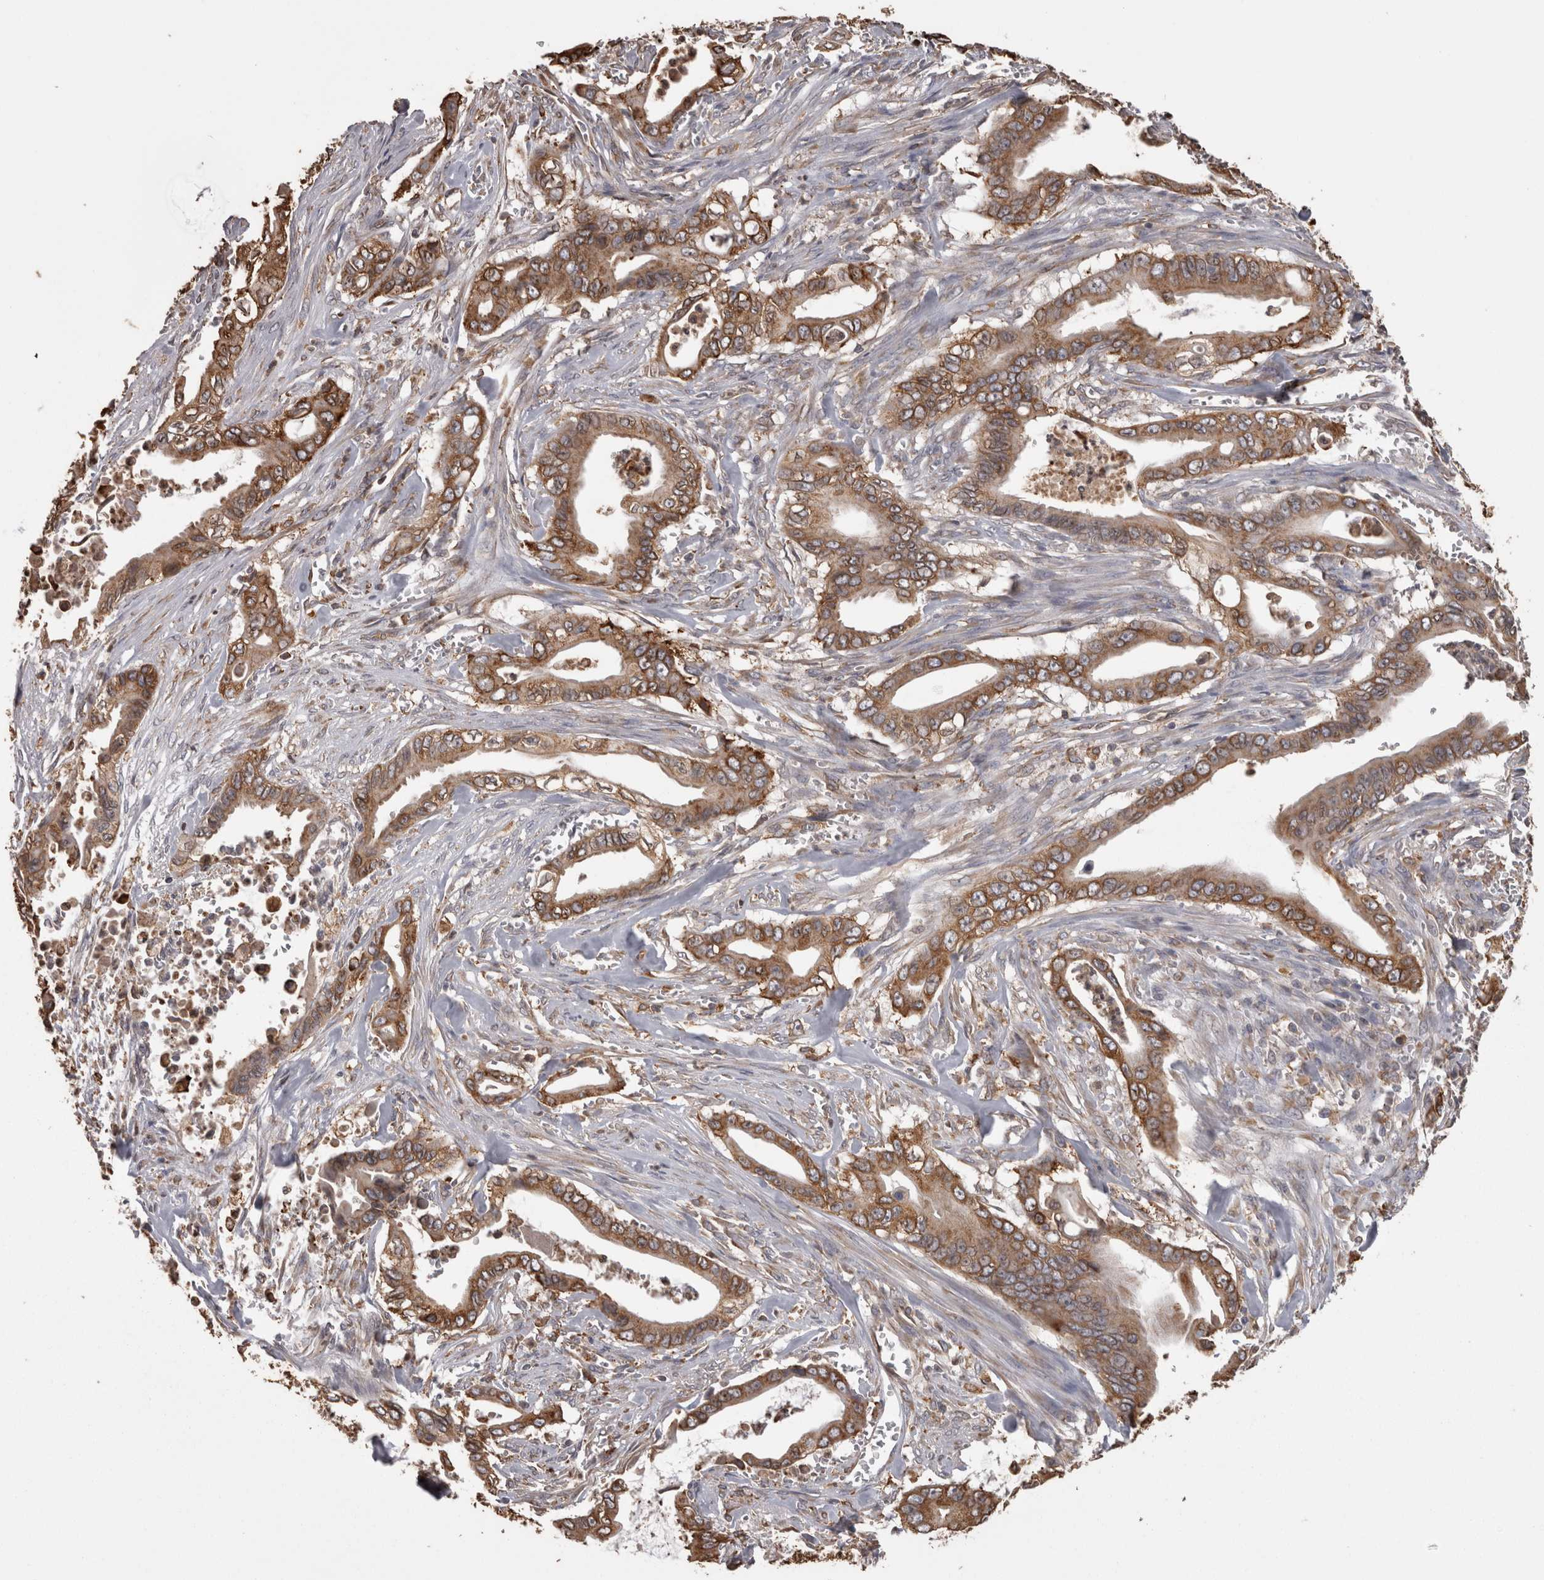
{"staining": {"intensity": "strong", "quantity": ">75%", "location": "cytoplasmic/membranous"}, "tissue": "pancreatic cancer", "cell_type": "Tumor cells", "image_type": "cancer", "snomed": [{"axis": "morphology", "description": "Adenocarcinoma, NOS"}, {"axis": "topography", "description": "Pancreas"}], "caption": "An image showing strong cytoplasmic/membranous positivity in about >75% of tumor cells in pancreatic adenocarcinoma, as visualized by brown immunohistochemical staining.", "gene": "PON2", "patient": {"sex": "male", "age": 59}}